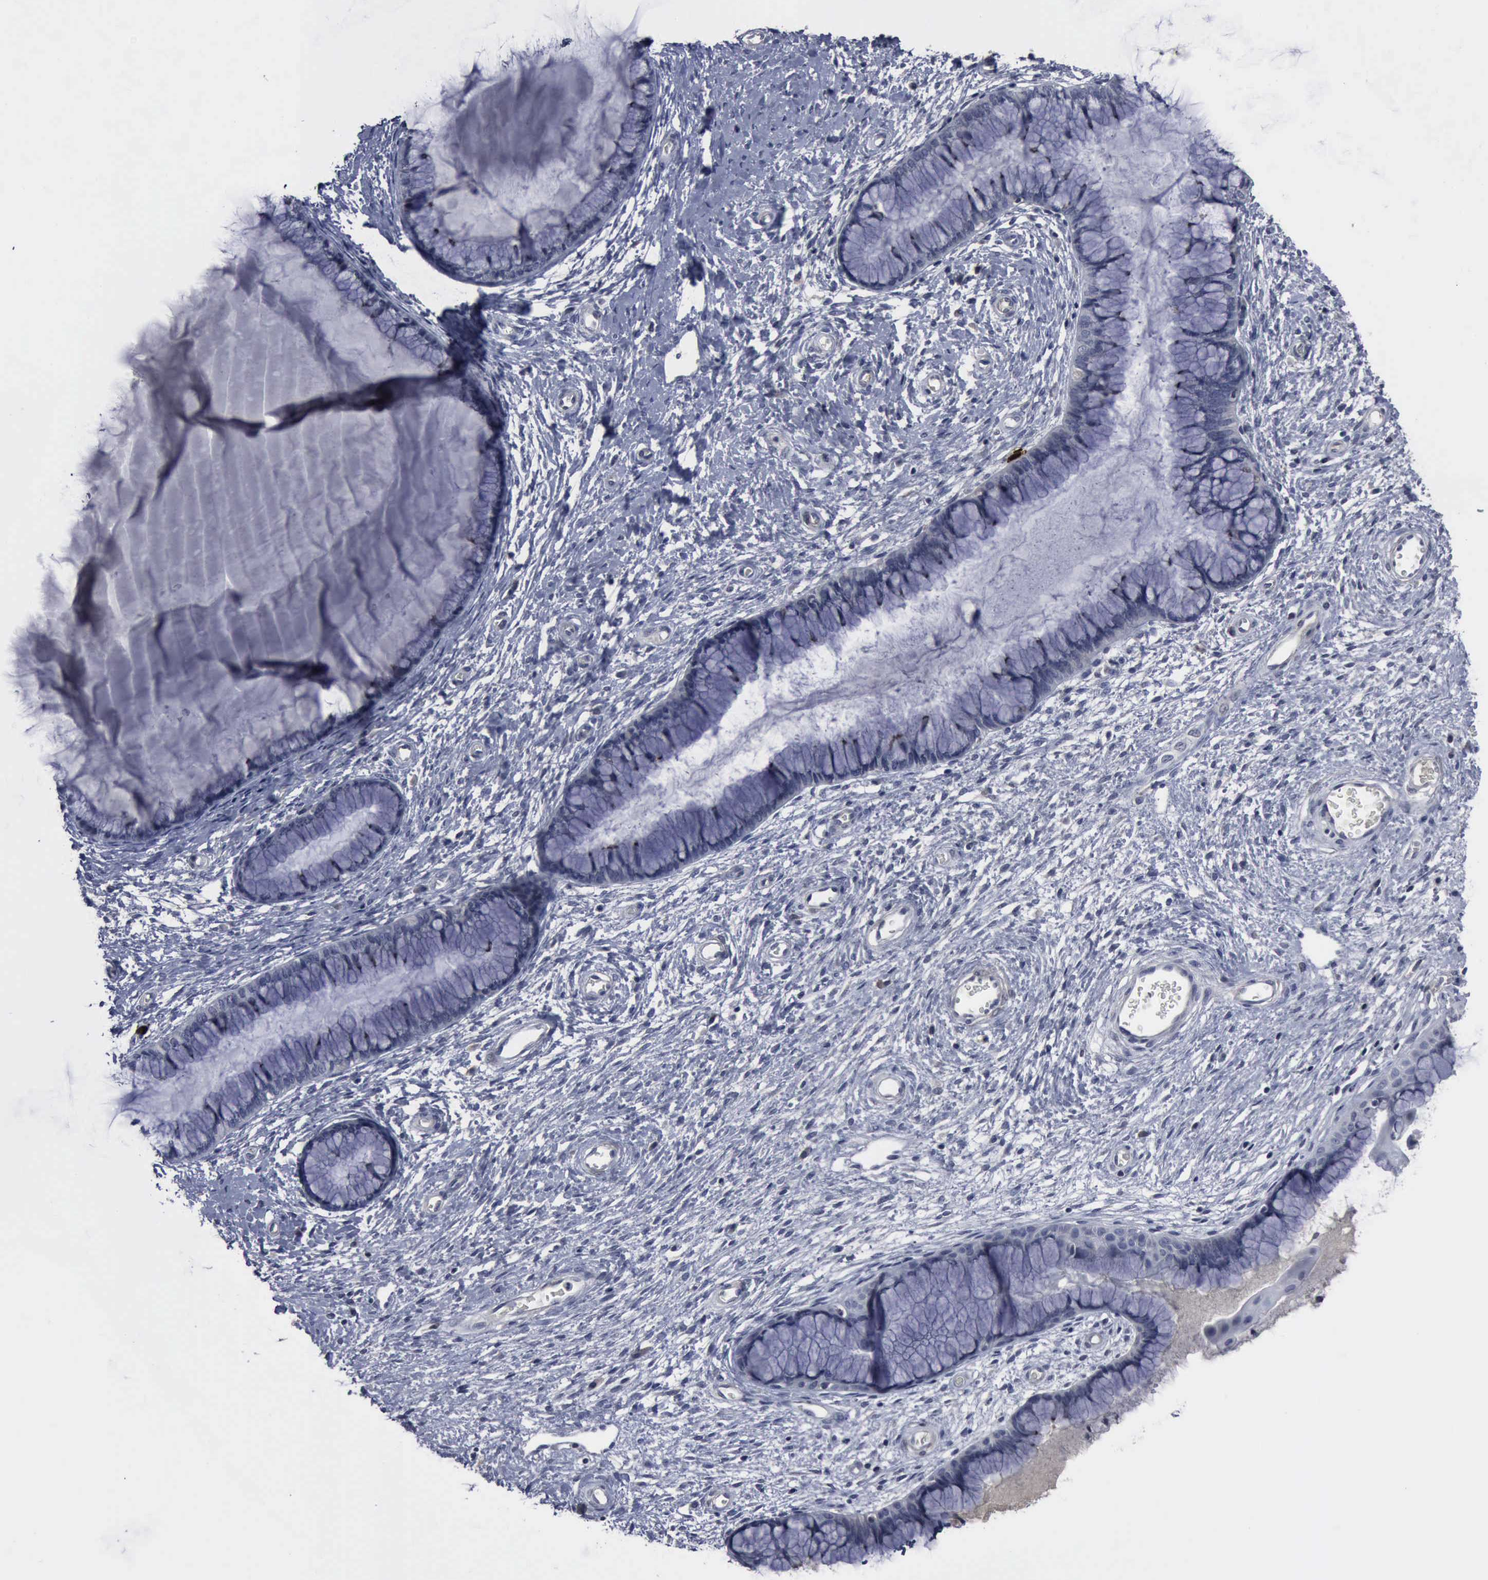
{"staining": {"intensity": "negative", "quantity": "none", "location": "none"}, "tissue": "cervix", "cell_type": "Glandular cells", "image_type": "normal", "snomed": [{"axis": "morphology", "description": "Normal tissue, NOS"}, {"axis": "topography", "description": "Cervix"}], "caption": "Unremarkable cervix was stained to show a protein in brown. There is no significant expression in glandular cells. (DAB IHC, high magnification).", "gene": "MYO18B", "patient": {"sex": "female", "age": 27}}